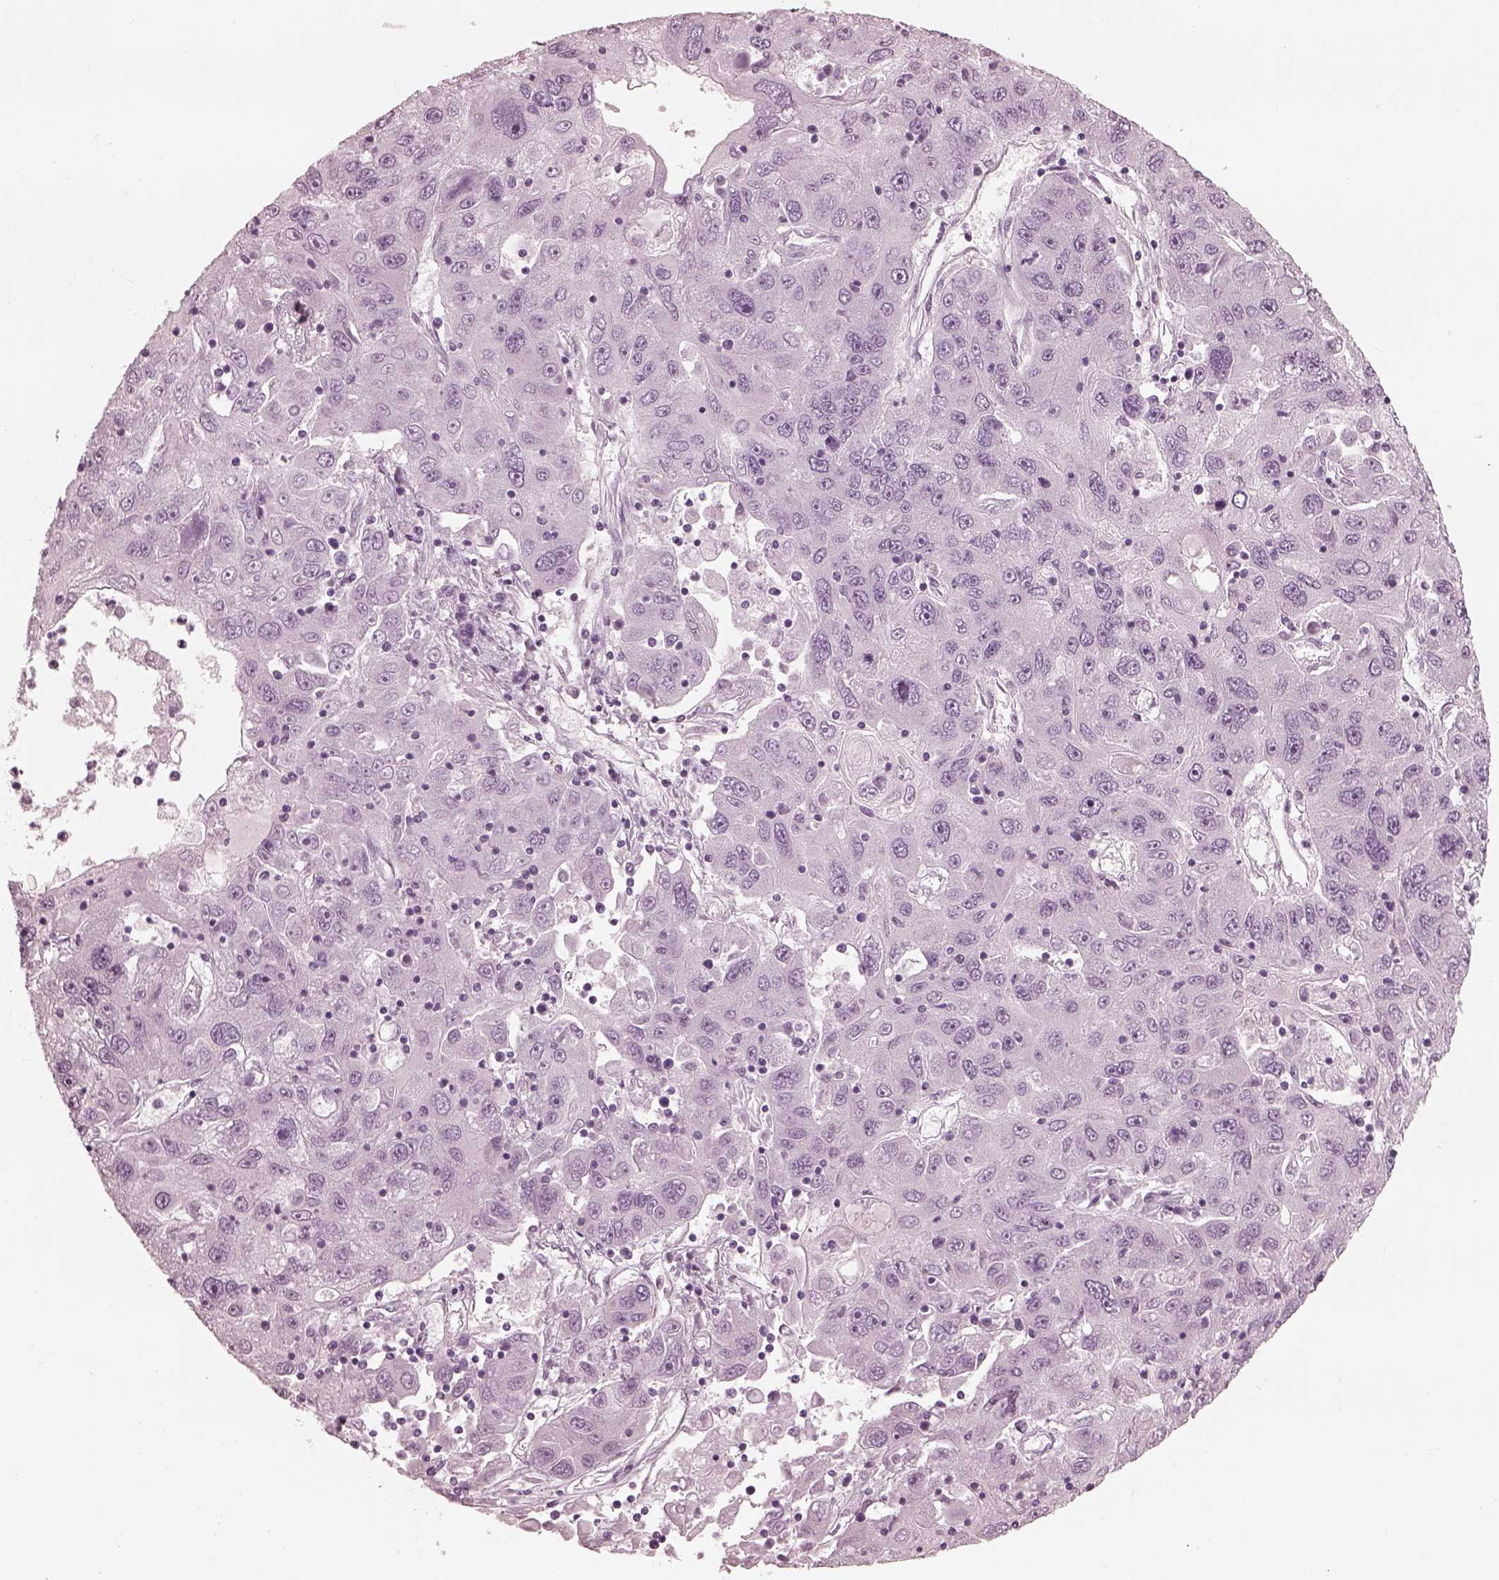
{"staining": {"intensity": "negative", "quantity": "none", "location": "none"}, "tissue": "stomach cancer", "cell_type": "Tumor cells", "image_type": "cancer", "snomed": [{"axis": "morphology", "description": "Adenocarcinoma, NOS"}, {"axis": "topography", "description": "Stomach"}], "caption": "Immunohistochemistry (IHC) of human stomach cancer (adenocarcinoma) demonstrates no expression in tumor cells.", "gene": "FABP9", "patient": {"sex": "male", "age": 56}}